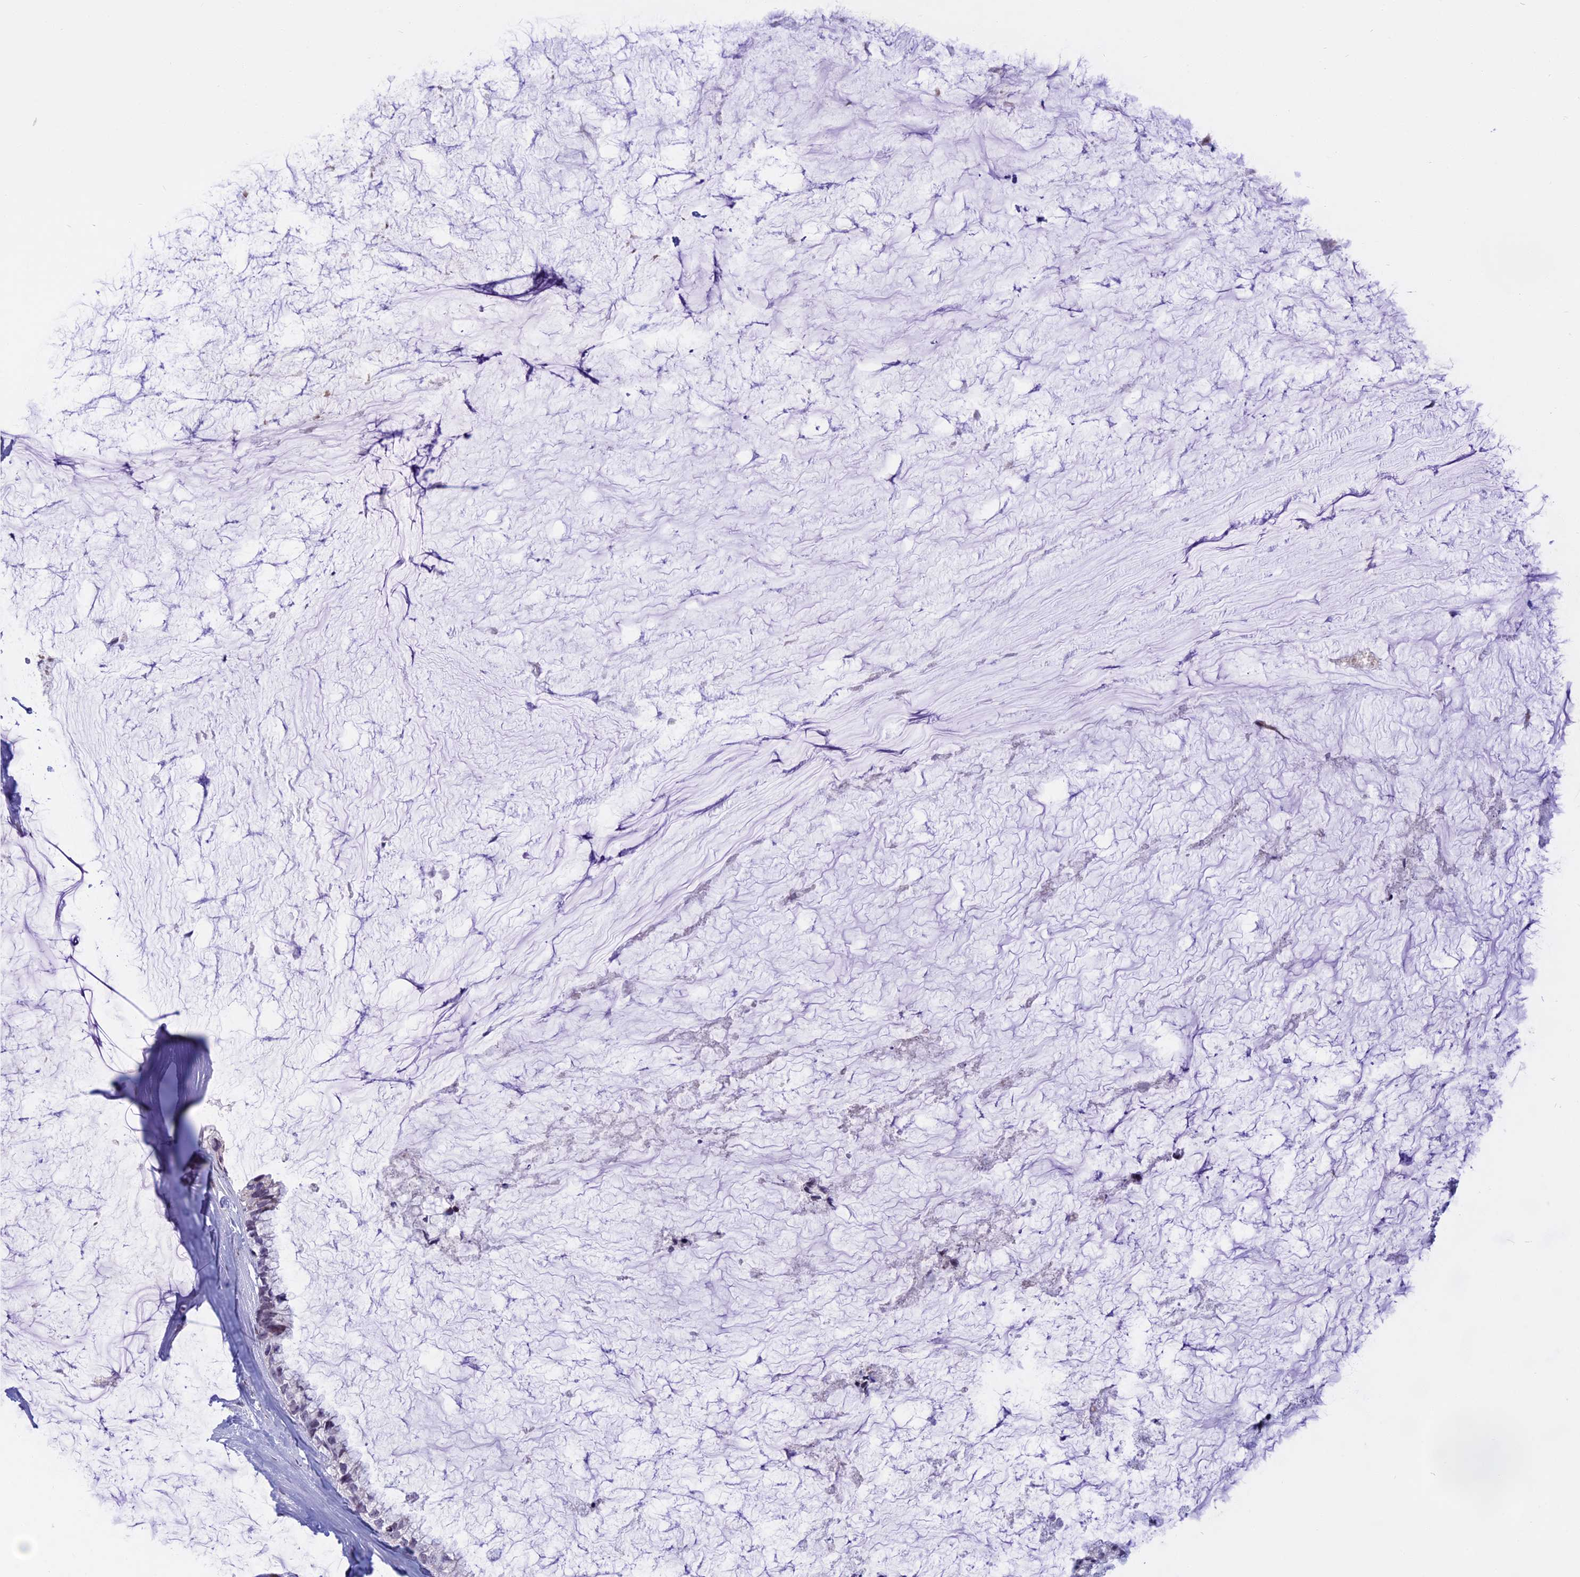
{"staining": {"intensity": "moderate", "quantity": "<25%", "location": "cytoplasmic/membranous"}, "tissue": "ovarian cancer", "cell_type": "Tumor cells", "image_type": "cancer", "snomed": [{"axis": "morphology", "description": "Cystadenocarcinoma, mucinous, NOS"}, {"axis": "topography", "description": "Ovary"}], "caption": "This is a photomicrograph of immunohistochemistry (IHC) staining of ovarian cancer (mucinous cystadenocarcinoma), which shows moderate staining in the cytoplasmic/membranous of tumor cells.", "gene": "CDC7", "patient": {"sex": "female", "age": 39}}